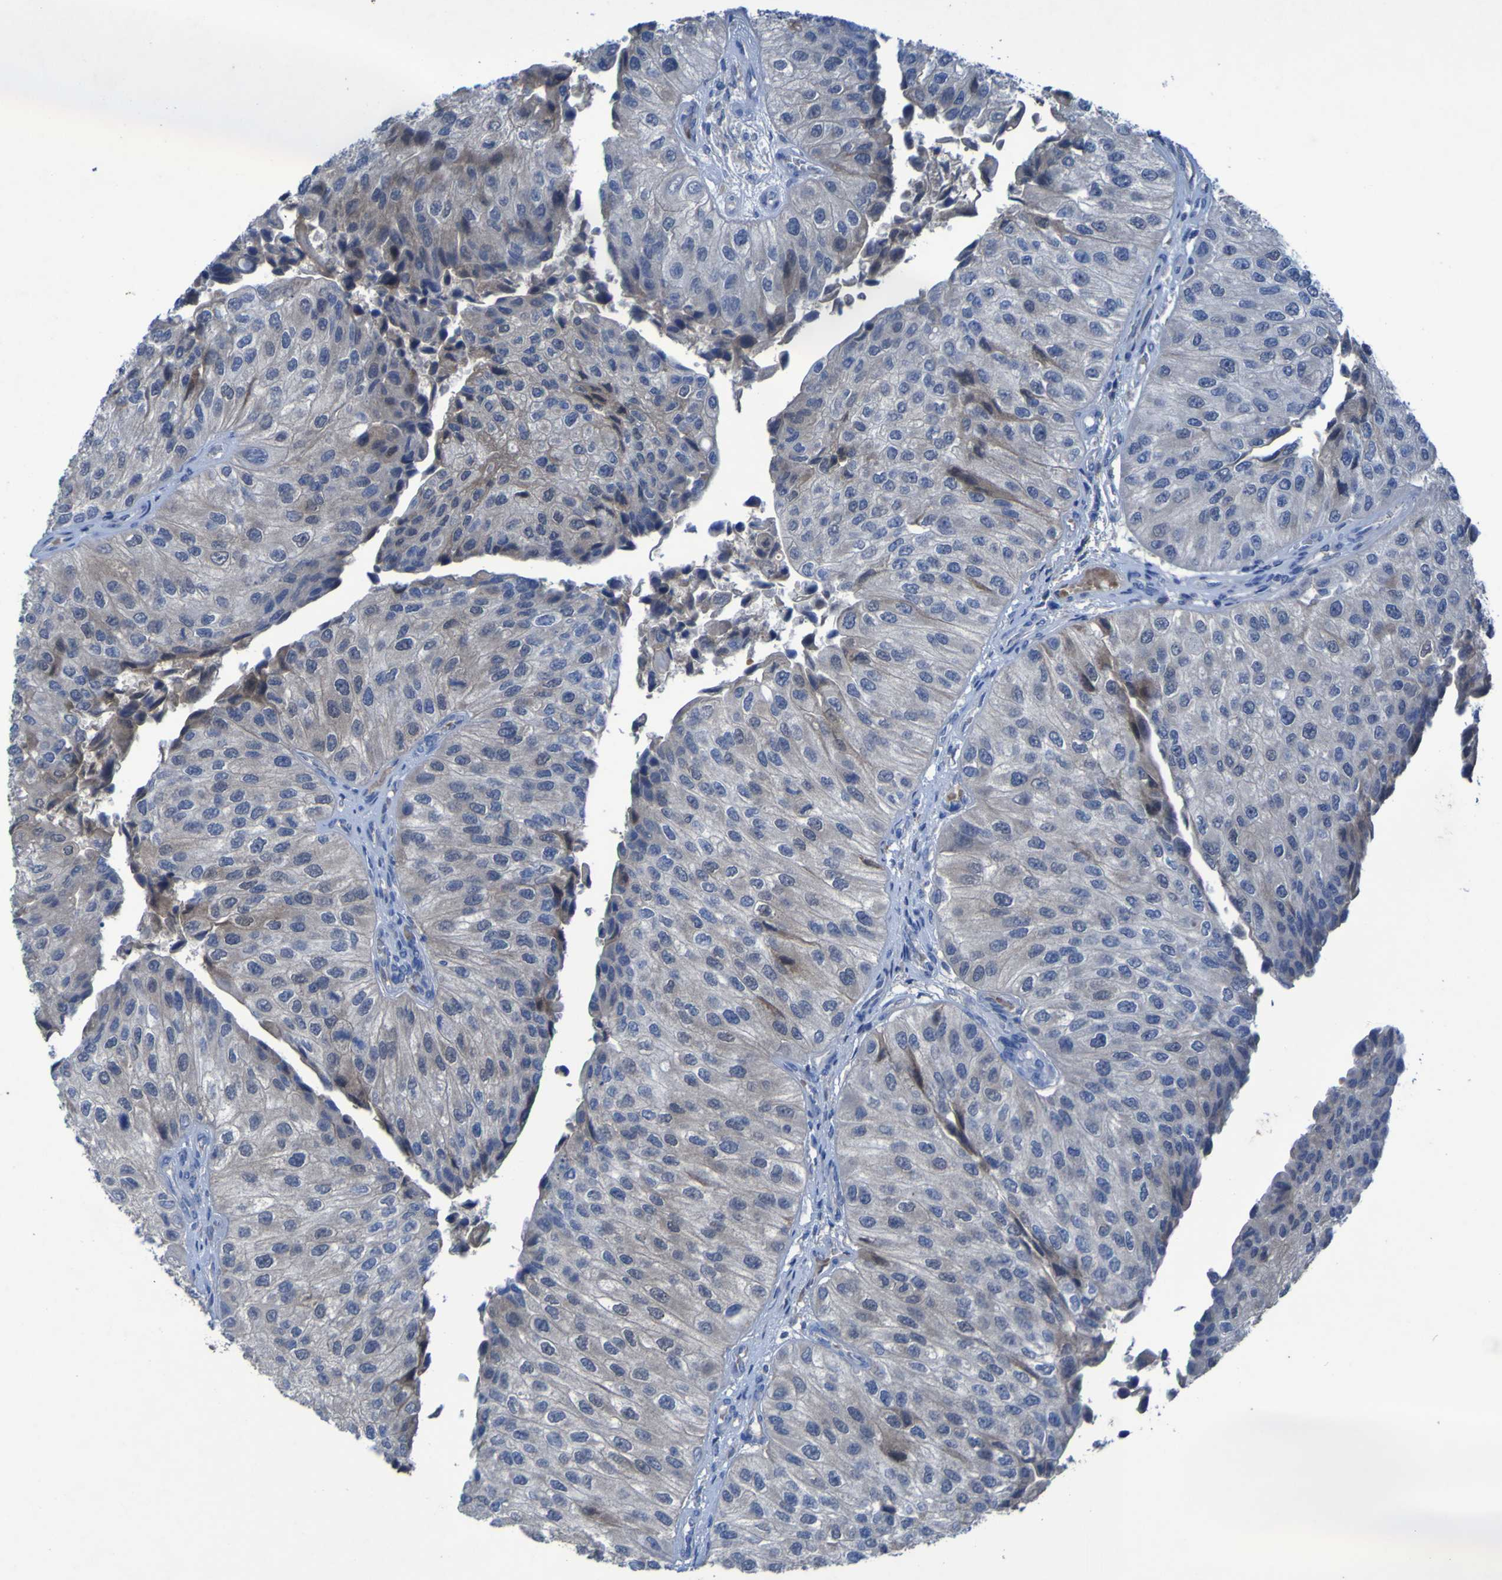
{"staining": {"intensity": "negative", "quantity": "none", "location": "none"}, "tissue": "urothelial cancer", "cell_type": "Tumor cells", "image_type": "cancer", "snomed": [{"axis": "morphology", "description": "Urothelial carcinoma, High grade"}, {"axis": "topography", "description": "Kidney"}, {"axis": "topography", "description": "Urinary bladder"}], "caption": "This is an IHC histopathology image of urothelial cancer. There is no positivity in tumor cells.", "gene": "SGK2", "patient": {"sex": "male", "age": 77}}